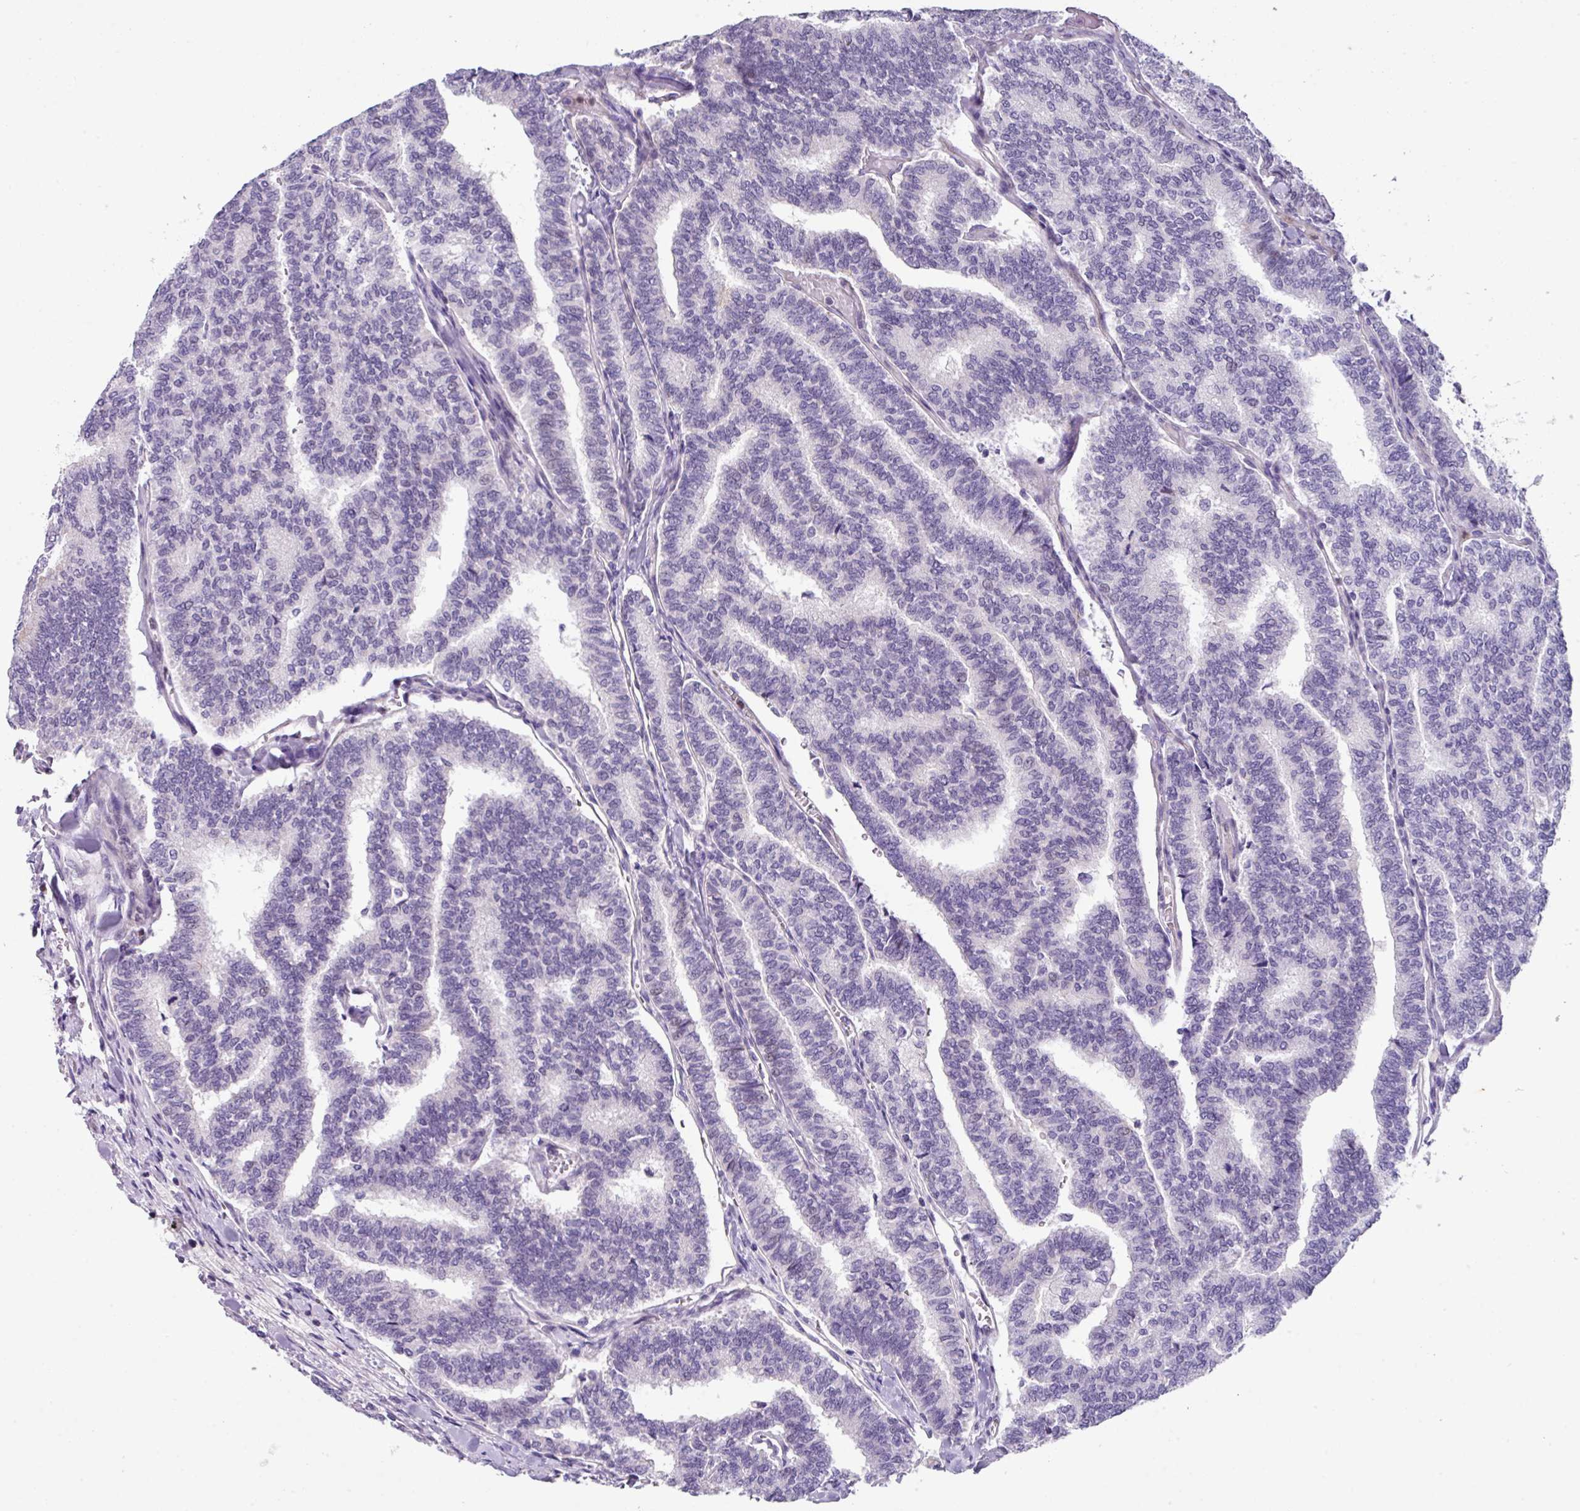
{"staining": {"intensity": "negative", "quantity": "none", "location": "none"}, "tissue": "thyroid cancer", "cell_type": "Tumor cells", "image_type": "cancer", "snomed": [{"axis": "morphology", "description": "Papillary adenocarcinoma, NOS"}, {"axis": "topography", "description": "Thyroid gland"}], "caption": "Histopathology image shows no significant protein positivity in tumor cells of thyroid cancer (papillary adenocarcinoma). (DAB (3,3'-diaminobenzidine) immunohistochemistry visualized using brightfield microscopy, high magnification).", "gene": "ZFP3", "patient": {"sex": "female", "age": 35}}